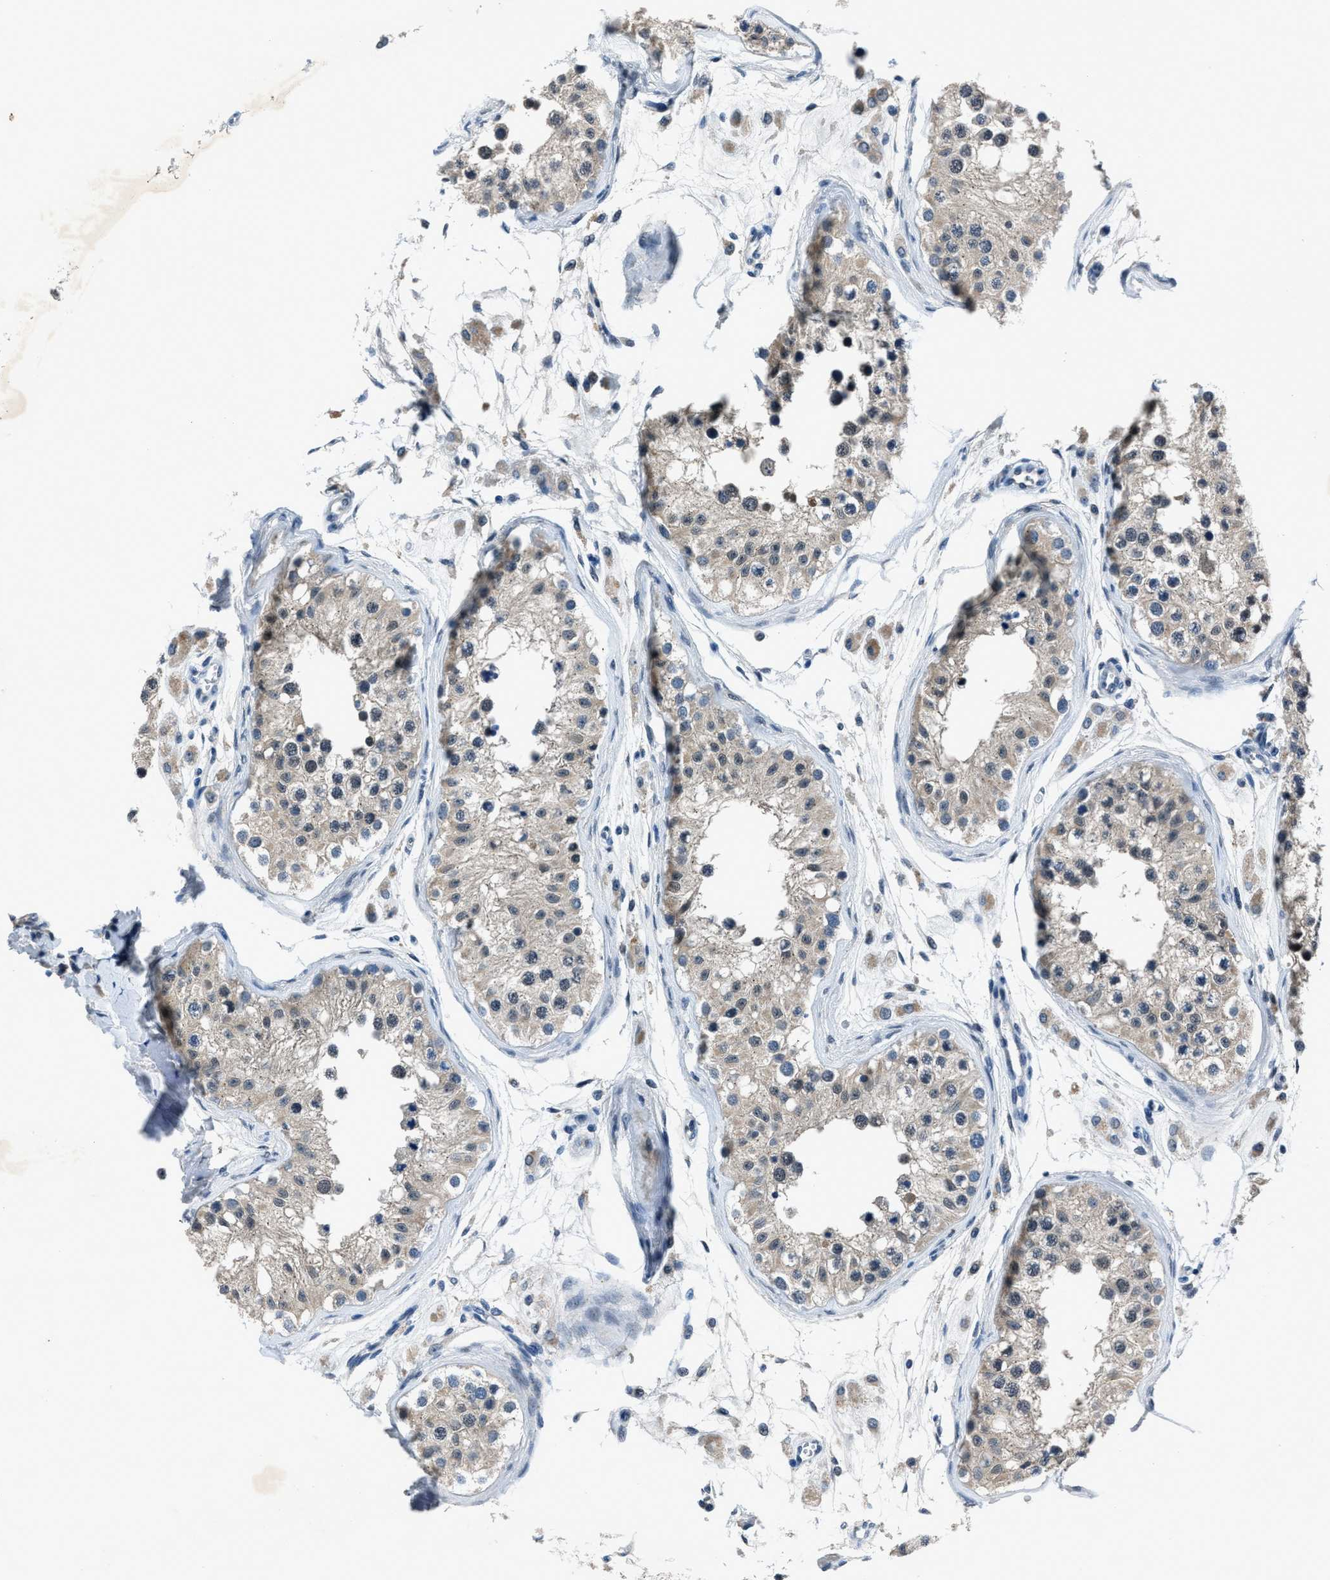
{"staining": {"intensity": "weak", "quantity": ">75%", "location": "cytoplasmic/membranous"}, "tissue": "testis", "cell_type": "Cells in seminiferous ducts", "image_type": "normal", "snomed": [{"axis": "morphology", "description": "Normal tissue, NOS"}, {"axis": "morphology", "description": "Adenocarcinoma, metastatic, NOS"}, {"axis": "topography", "description": "Testis"}], "caption": "A brown stain labels weak cytoplasmic/membranous staining of a protein in cells in seminiferous ducts of benign testis. (Brightfield microscopy of DAB IHC at high magnification).", "gene": "DUSP19", "patient": {"sex": "male", "age": 26}}